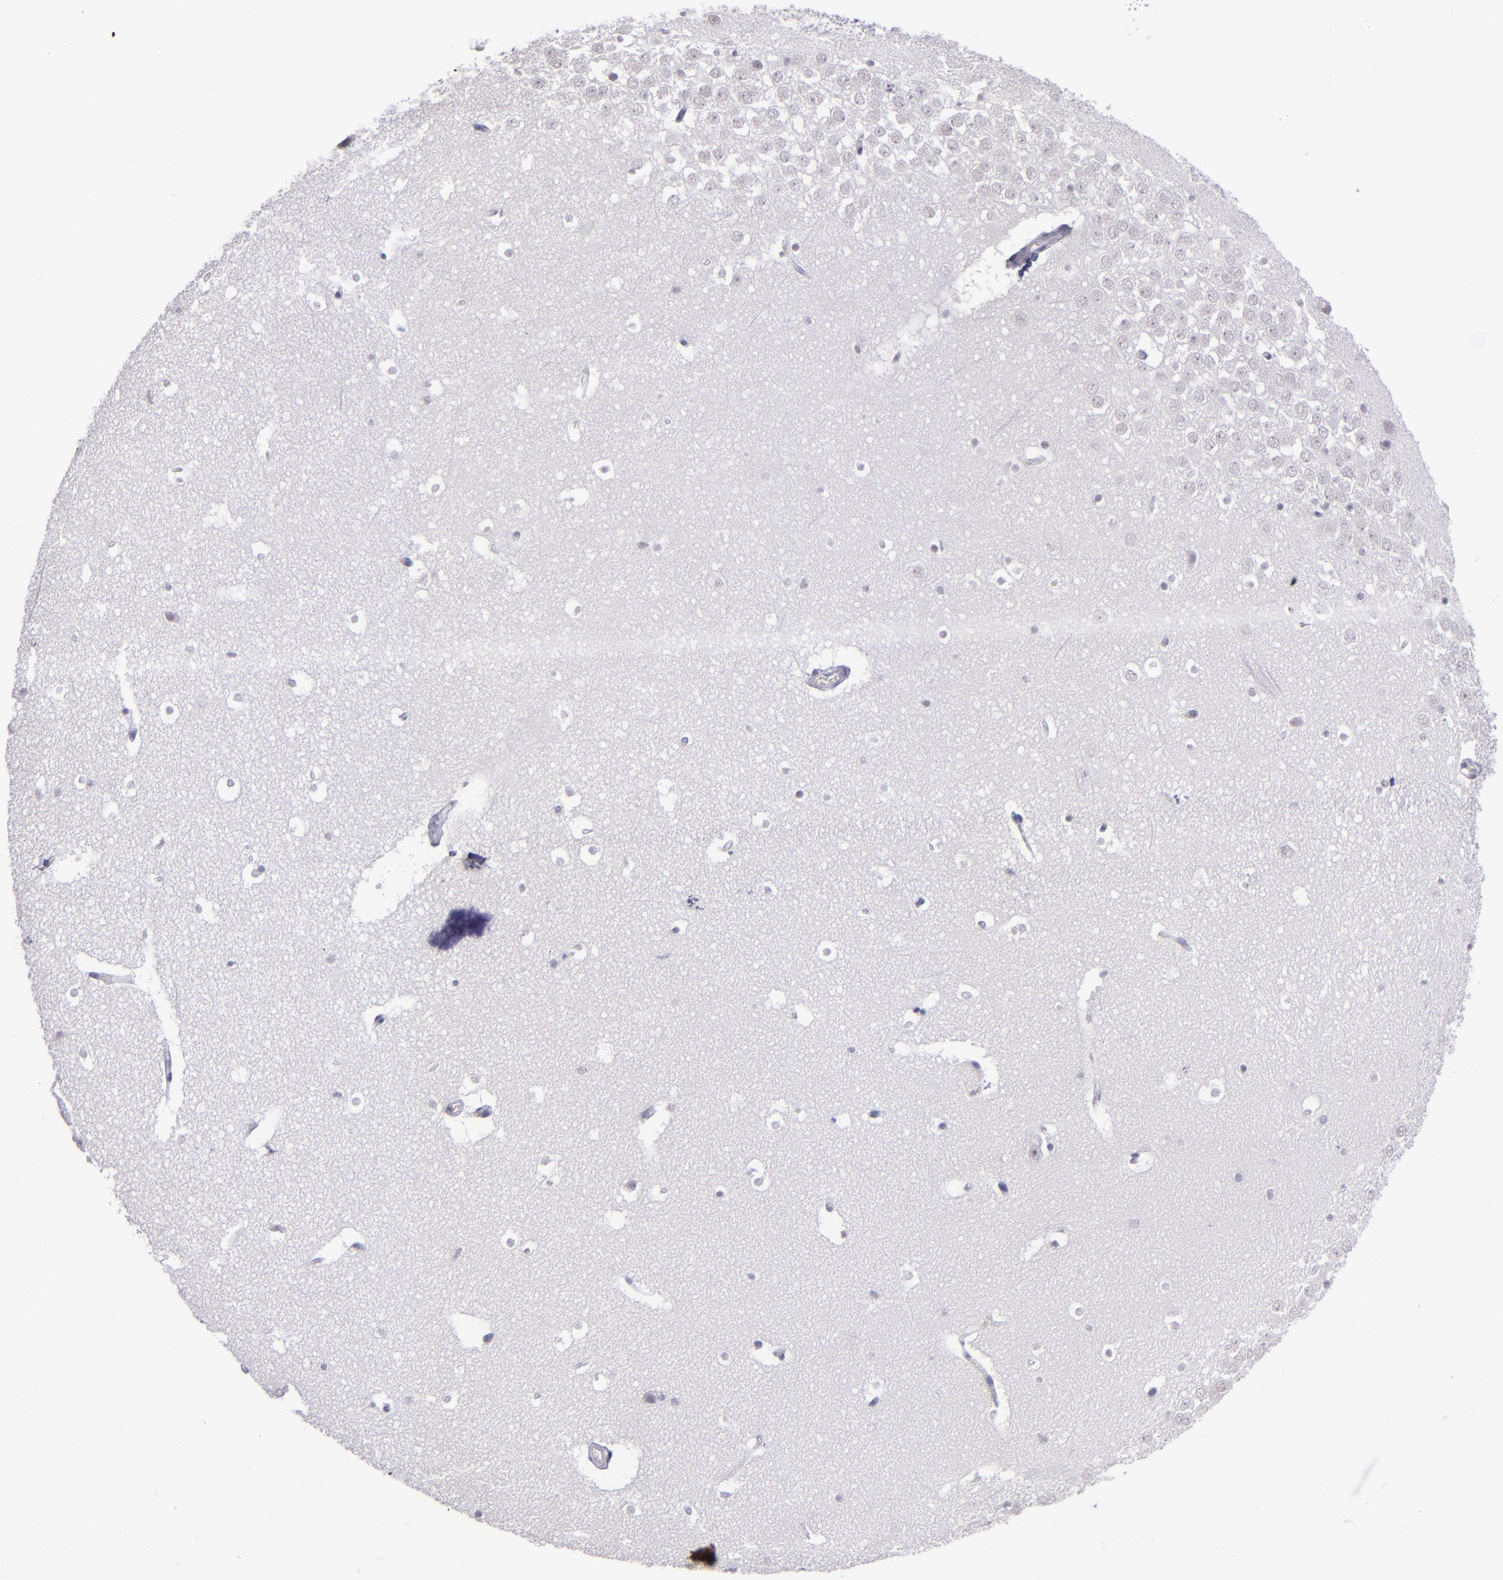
{"staining": {"intensity": "negative", "quantity": "none", "location": "none"}, "tissue": "hippocampus", "cell_type": "Glial cells", "image_type": "normal", "snomed": [{"axis": "morphology", "description": "Normal tissue, NOS"}, {"axis": "topography", "description": "Hippocampus"}], "caption": "Immunohistochemistry histopathology image of normal hippocampus stained for a protein (brown), which displays no positivity in glial cells. The staining was performed using DAB to visualize the protein expression in brown, while the nuclei were stained in blue with hematoxylin (Magnification: 20x).", "gene": "OTUB2", "patient": {"sex": "male", "age": 45}}